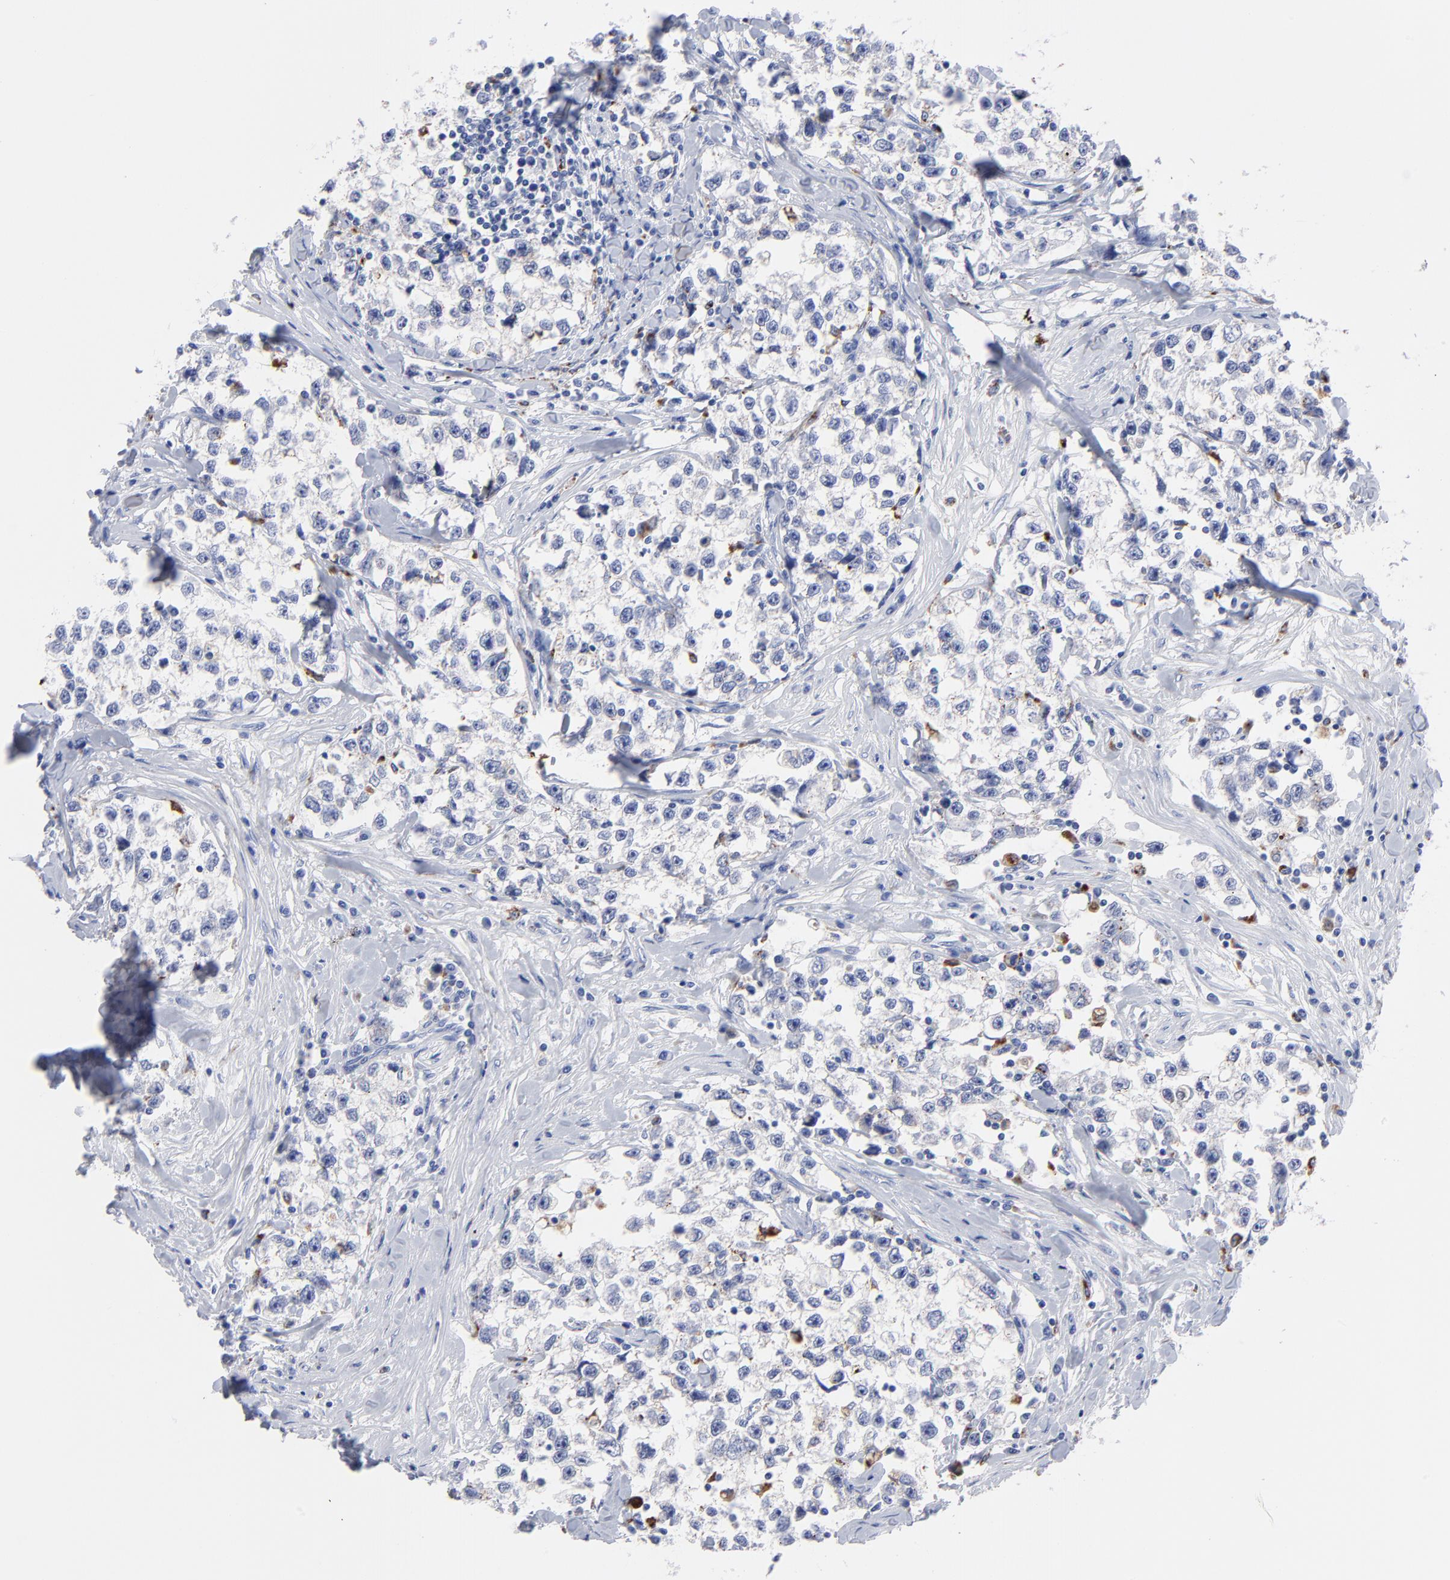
{"staining": {"intensity": "moderate", "quantity": "<25%", "location": "cytoplasmic/membranous"}, "tissue": "testis cancer", "cell_type": "Tumor cells", "image_type": "cancer", "snomed": [{"axis": "morphology", "description": "Seminoma, NOS"}, {"axis": "morphology", "description": "Carcinoma, Embryonal, NOS"}, {"axis": "topography", "description": "Testis"}], "caption": "Testis cancer (seminoma) stained with immunohistochemistry displays moderate cytoplasmic/membranous expression in about <25% of tumor cells.", "gene": "CPVL", "patient": {"sex": "male", "age": 30}}